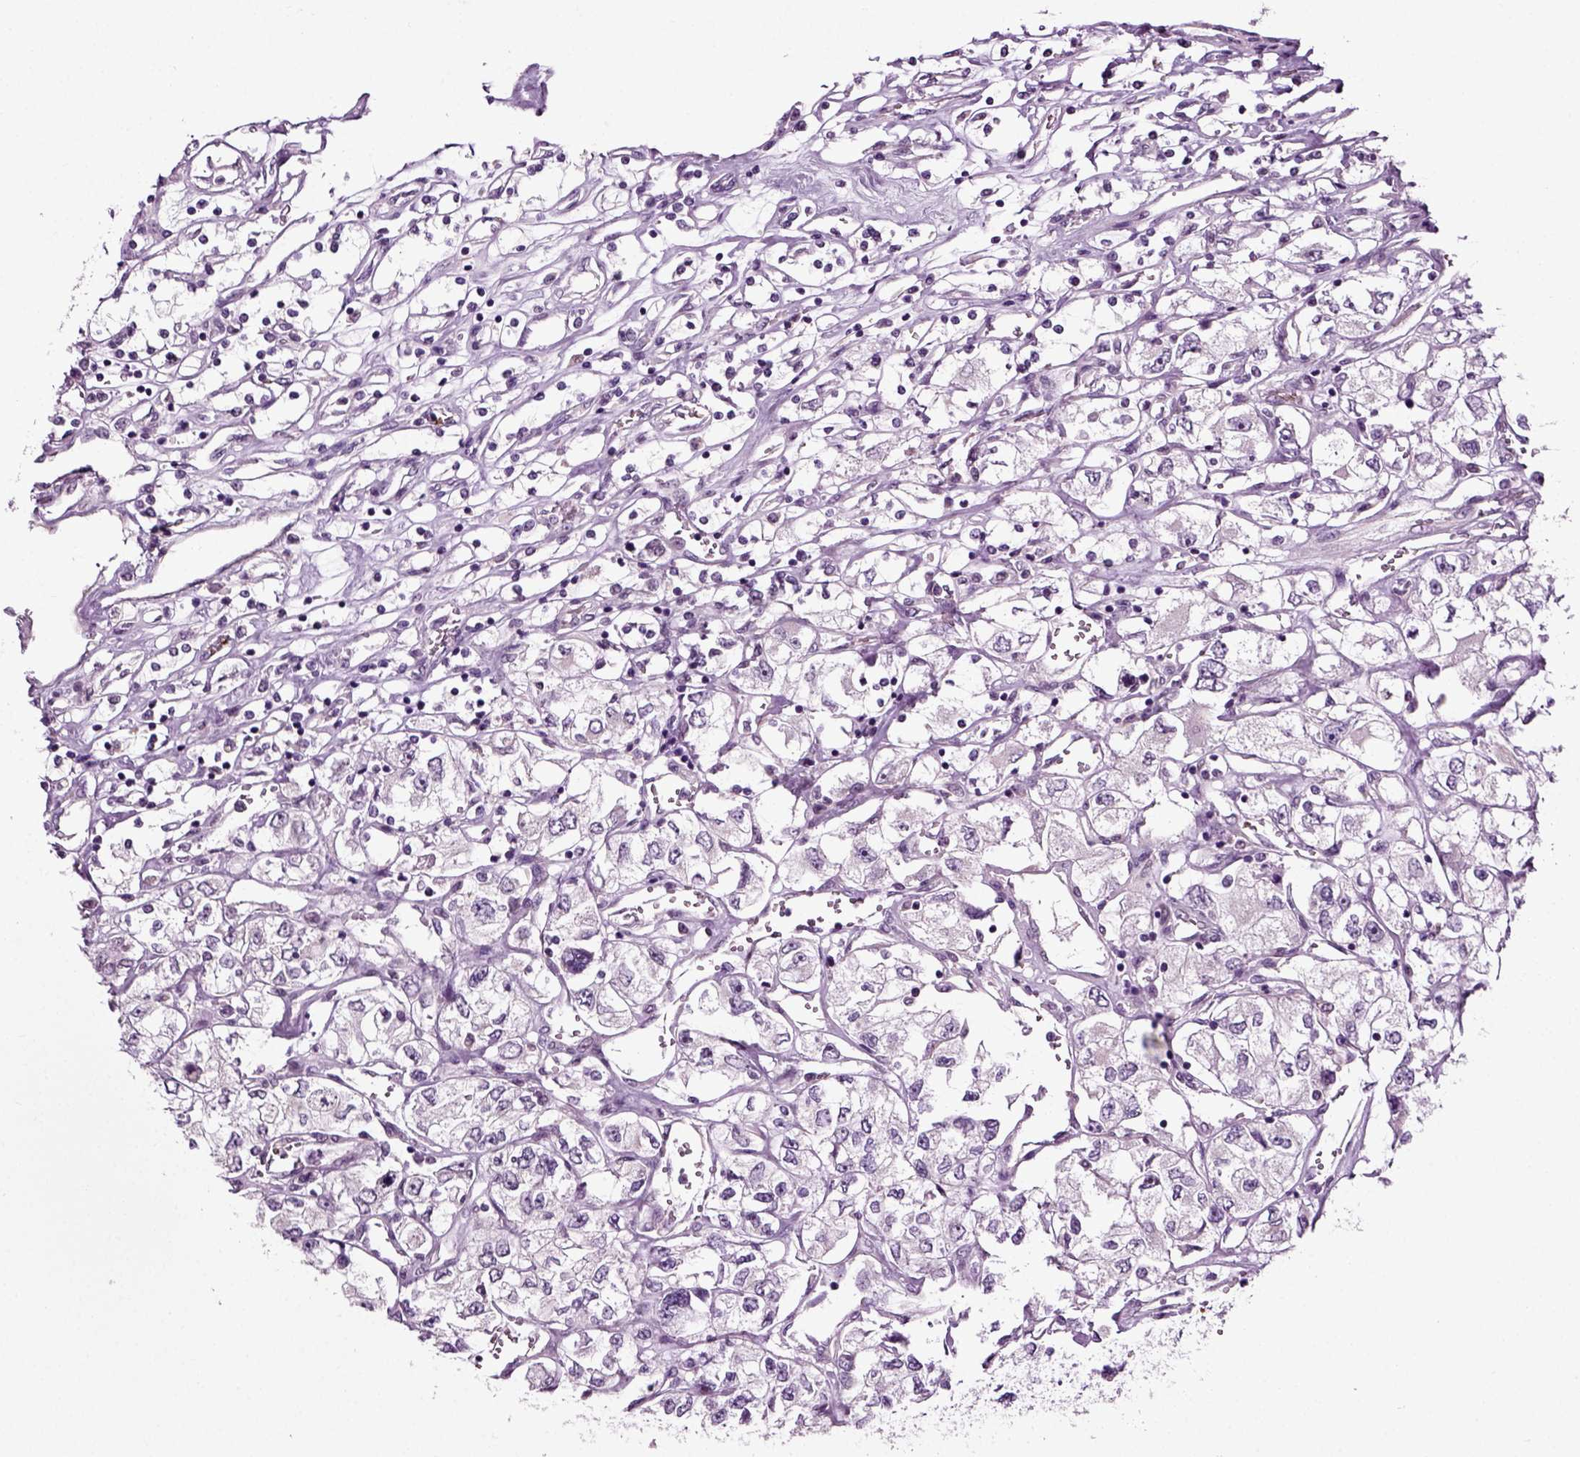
{"staining": {"intensity": "negative", "quantity": "none", "location": "none"}, "tissue": "renal cancer", "cell_type": "Tumor cells", "image_type": "cancer", "snomed": [{"axis": "morphology", "description": "Adenocarcinoma, NOS"}, {"axis": "topography", "description": "Kidney"}], "caption": "Human renal adenocarcinoma stained for a protein using immunohistochemistry displays no positivity in tumor cells.", "gene": "SPATA17", "patient": {"sex": "female", "age": 59}}